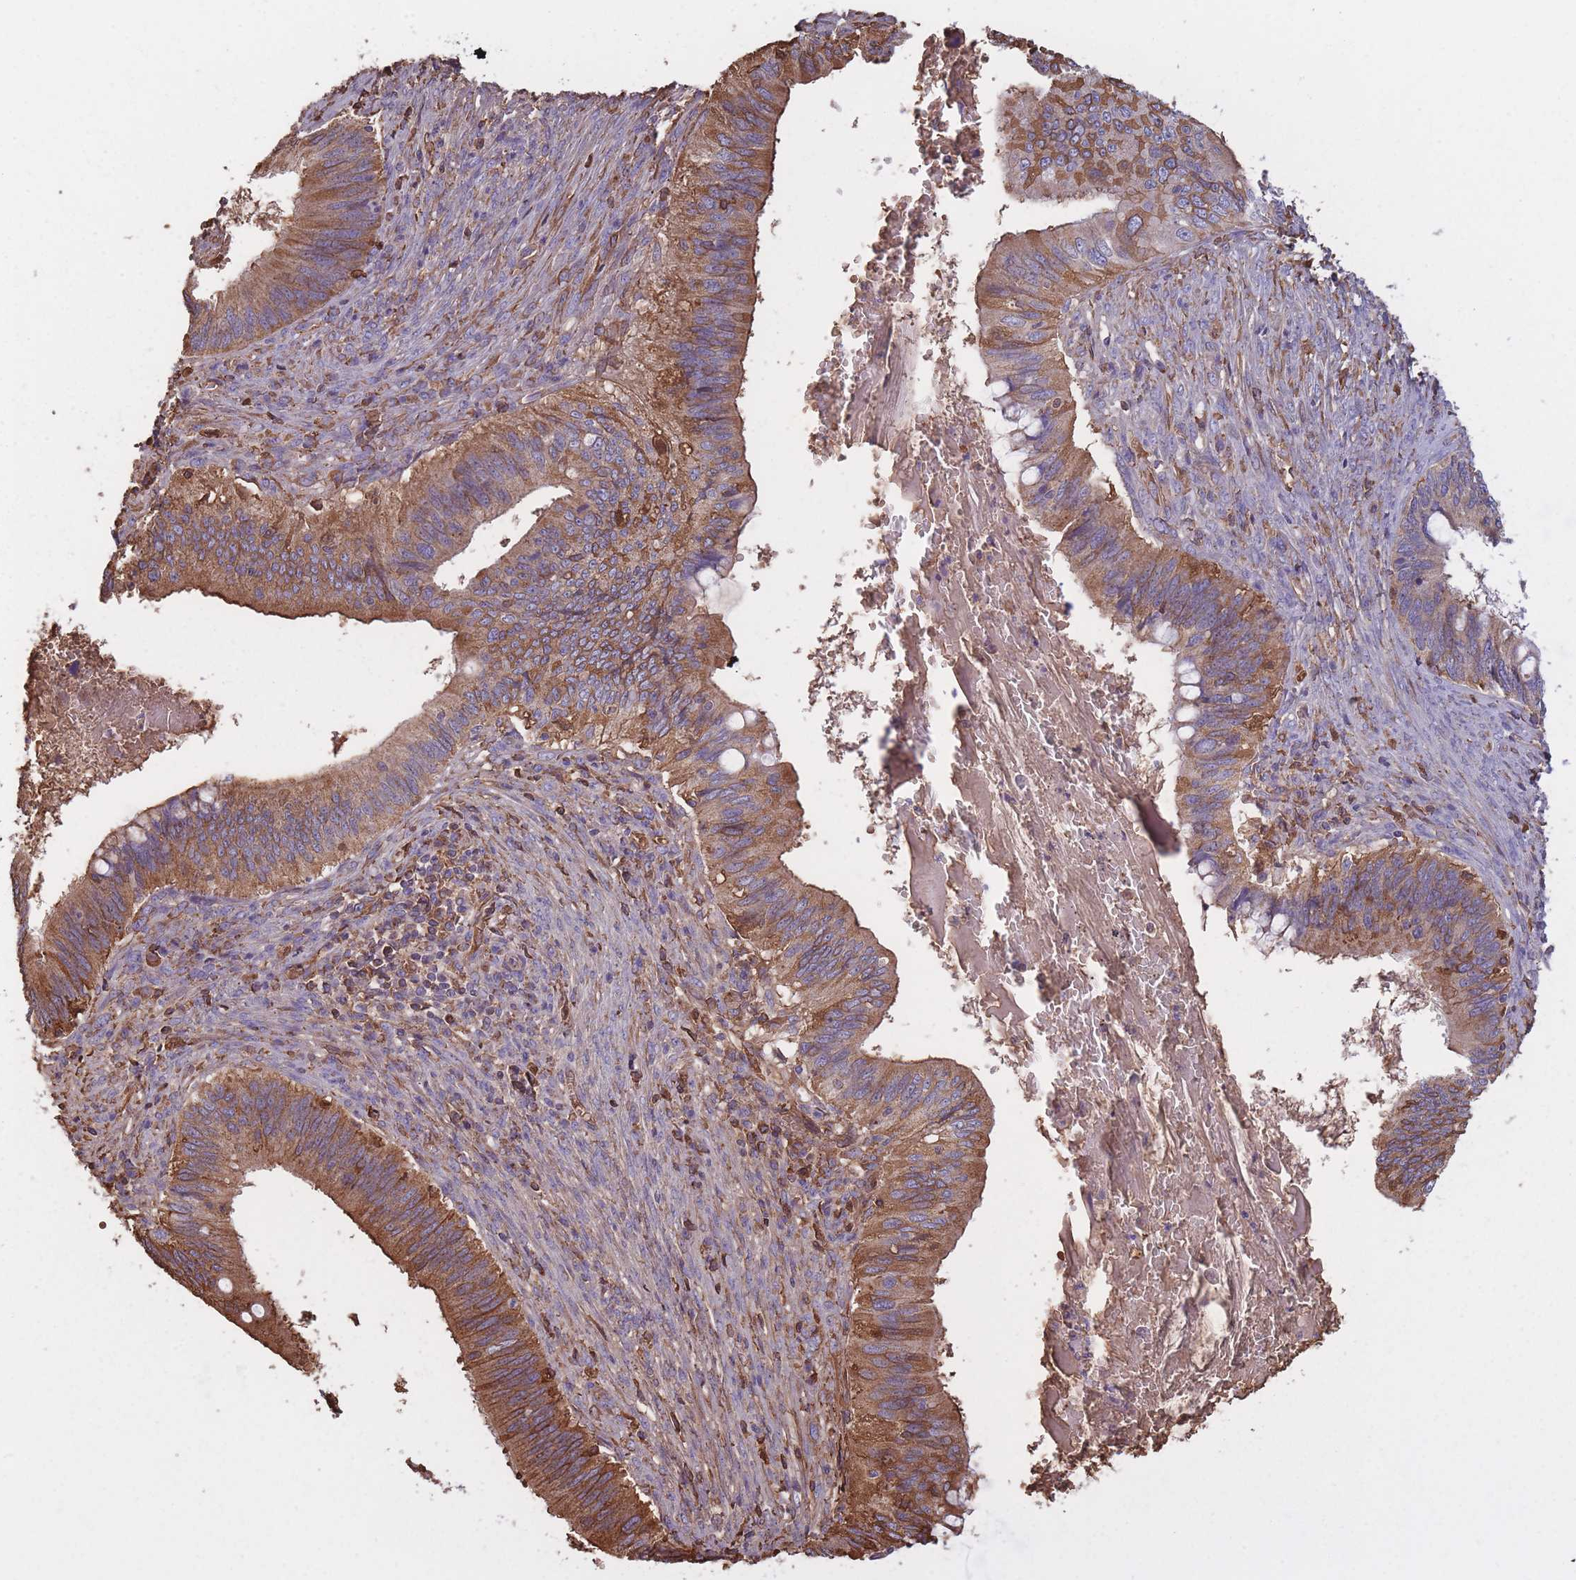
{"staining": {"intensity": "moderate", "quantity": ">75%", "location": "cytoplasmic/membranous"}, "tissue": "cervical cancer", "cell_type": "Tumor cells", "image_type": "cancer", "snomed": [{"axis": "morphology", "description": "Adenocarcinoma, NOS"}, {"axis": "topography", "description": "Cervix"}], "caption": "Cervical cancer tissue demonstrates moderate cytoplasmic/membranous expression in about >75% of tumor cells, visualized by immunohistochemistry.", "gene": "KAT2A", "patient": {"sex": "female", "age": 42}}